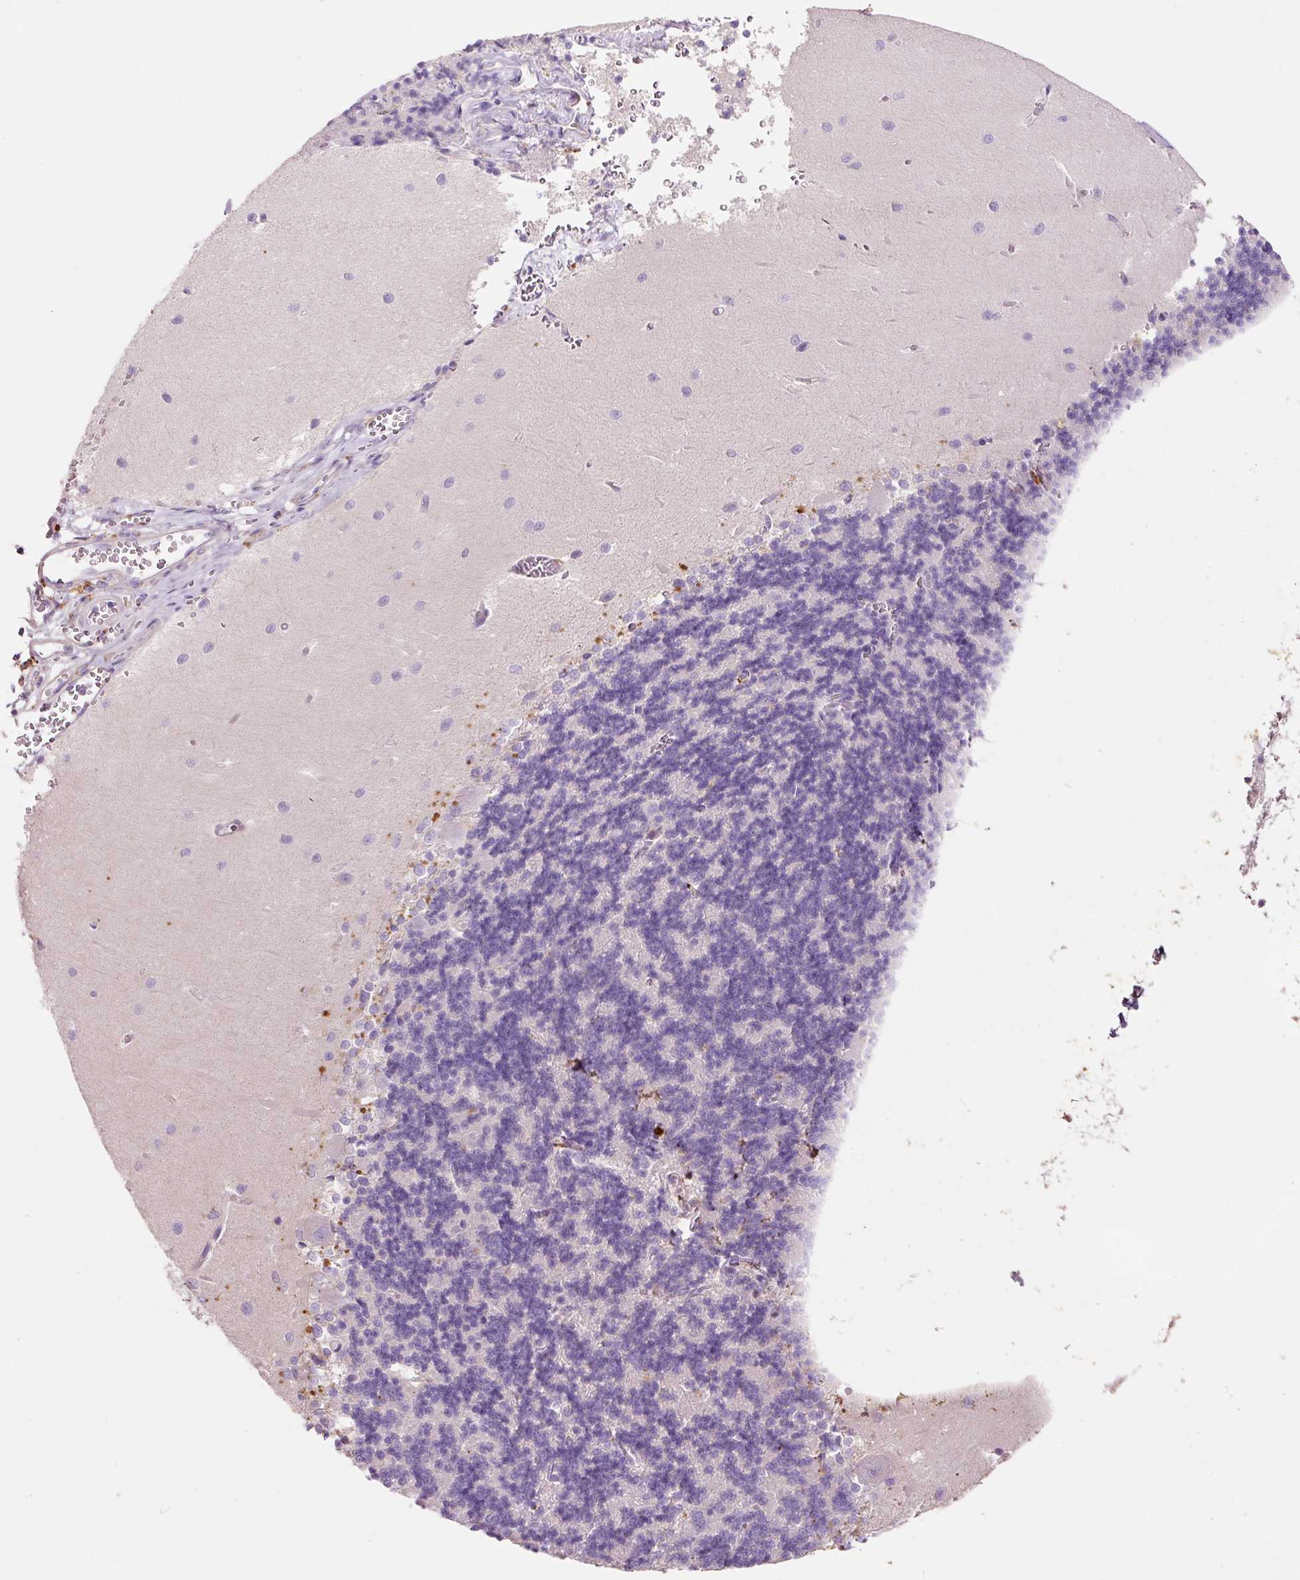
{"staining": {"intensity": "negative", "quantity": "none", "location": "none"}, "tissue": "cerebellum", "cell_type": "Cells in granular layer", "image_type": "normal", "snomed": [{"axis": "morphology", "description": "Normal tissue, NOS"}, {"axis": "topography", "description": "Cerebellum"}], "caption": "IHC photomicrograph of unremarkable human cerebellum stained for a protein (brown), which shows no staining in cells in granular layer.", "gene": "TMC8", "patient": {"sex": "male", "age": 37}}